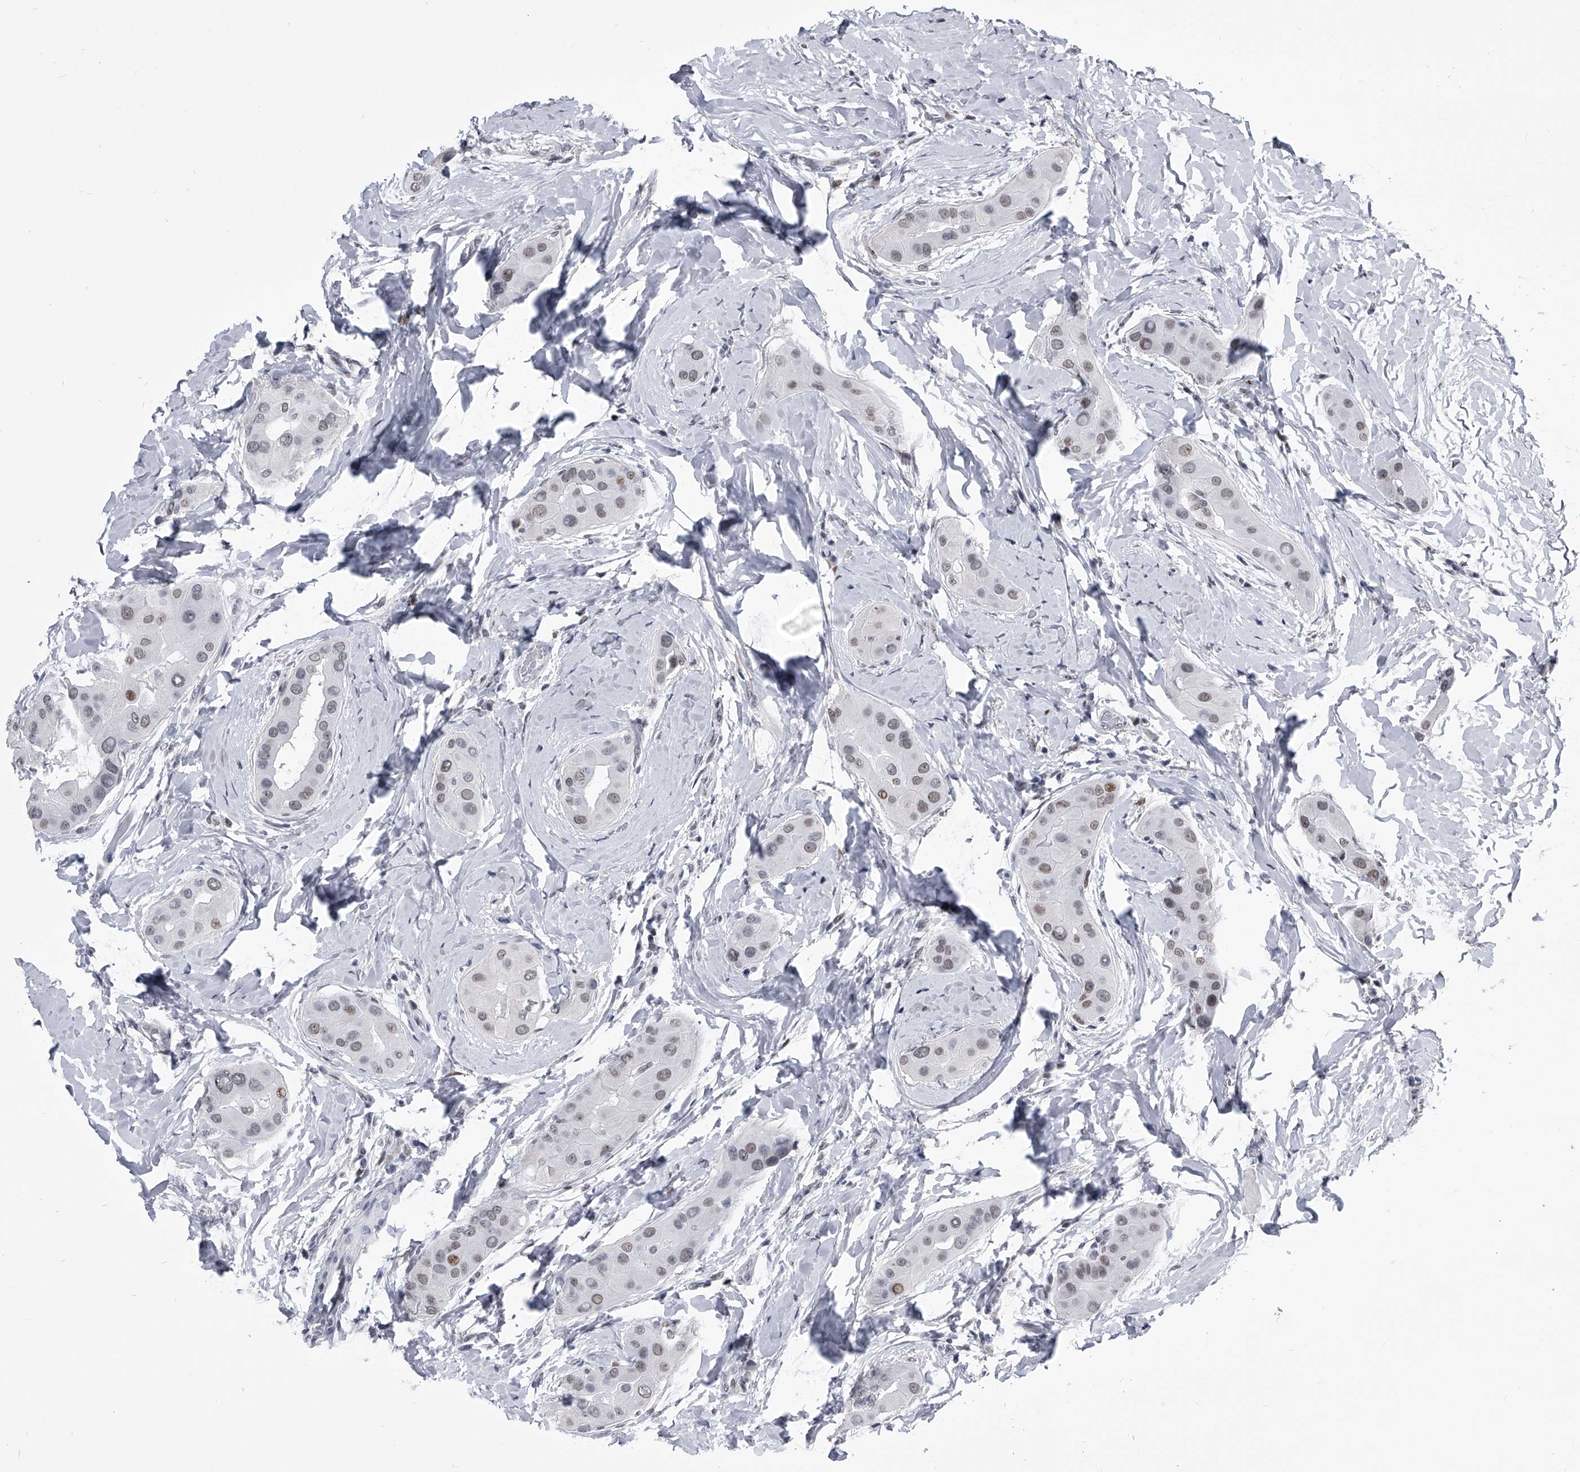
{"staining": {"intensity": "weak", "quantity": "25%-75%", "location": "nuclear"}, "tissue": "thyroid cancer", "cell_type": "Tumor cells", "image_type": "cancer", "snomed": [{"axis": "morphology", "description": "Papillary adenocarcinoma, NOS"}, {"axis": "topography", "description": "Thyroid gland"}], "caption": "Immunohistochemistry (IHC) photomicrograph of thyroid cancer stained for a protein (brown), which exhibits low levels of weak nuclear staining in about 25%-75% of tumor cells.", "gene": "CMTR1", "patient": {"sex": "male", "age": 33}}